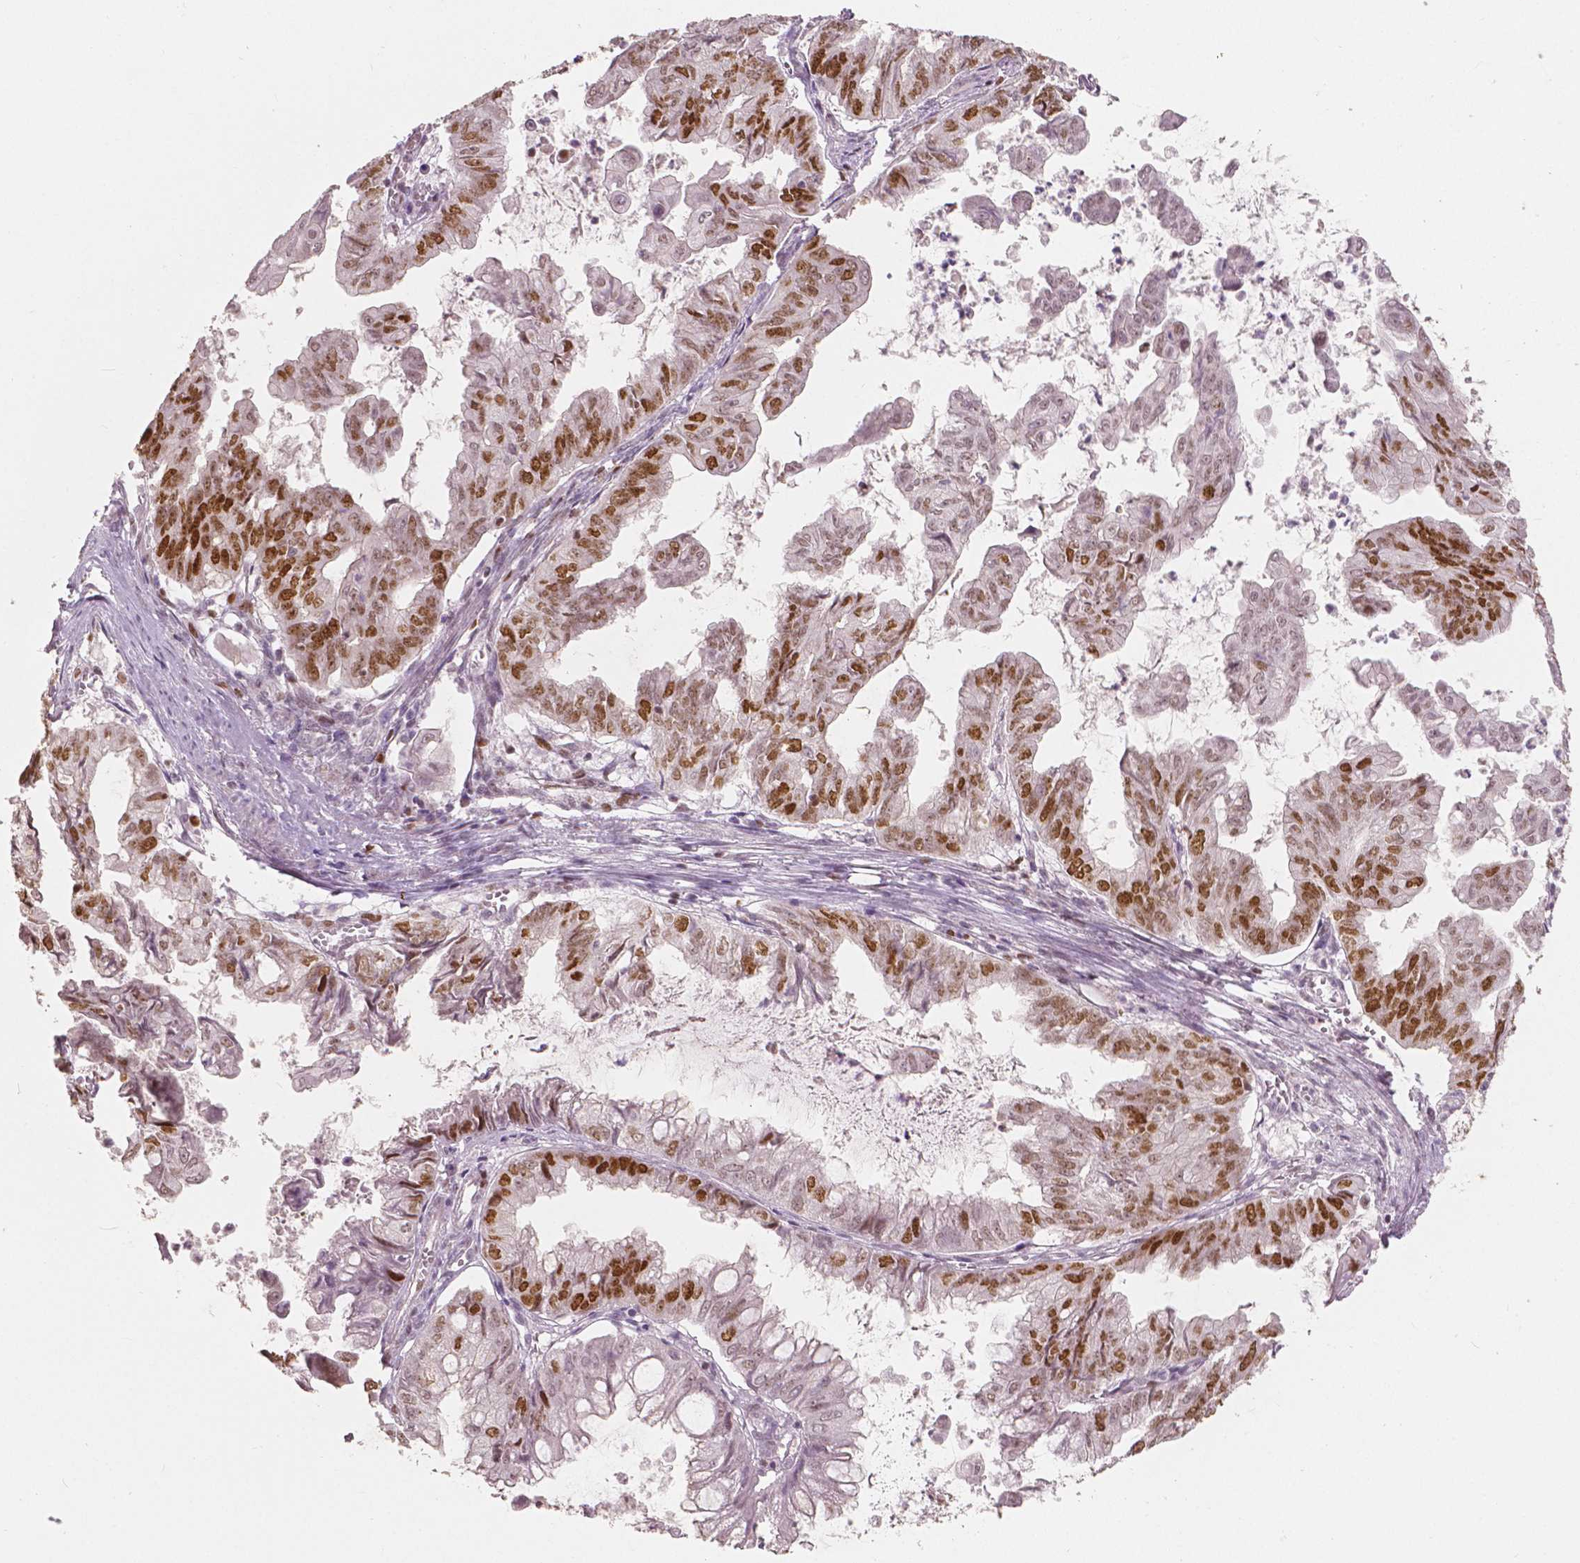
{"staining": {"intensity": "strong", "quantity": "25%-75%", "location": "nuclear"}, "tissue": "stomach cancer", "cell_type": "Tumor cells", "image_type": "cancer", "snomed": [{"axis": "morphology", "description": "Adenocarcinoma, NOS"}, {"axis": "topography", "description": "Stomach, upper"}], "caption": "This histopathology image displays immunohistochemistry (IHC) staining of stomach cancer, with high strong nuclear staining in approximately 25%-75% of tumor cells.", "gene": "NSD2", "patient": {"sex": "male", "age": 80}}